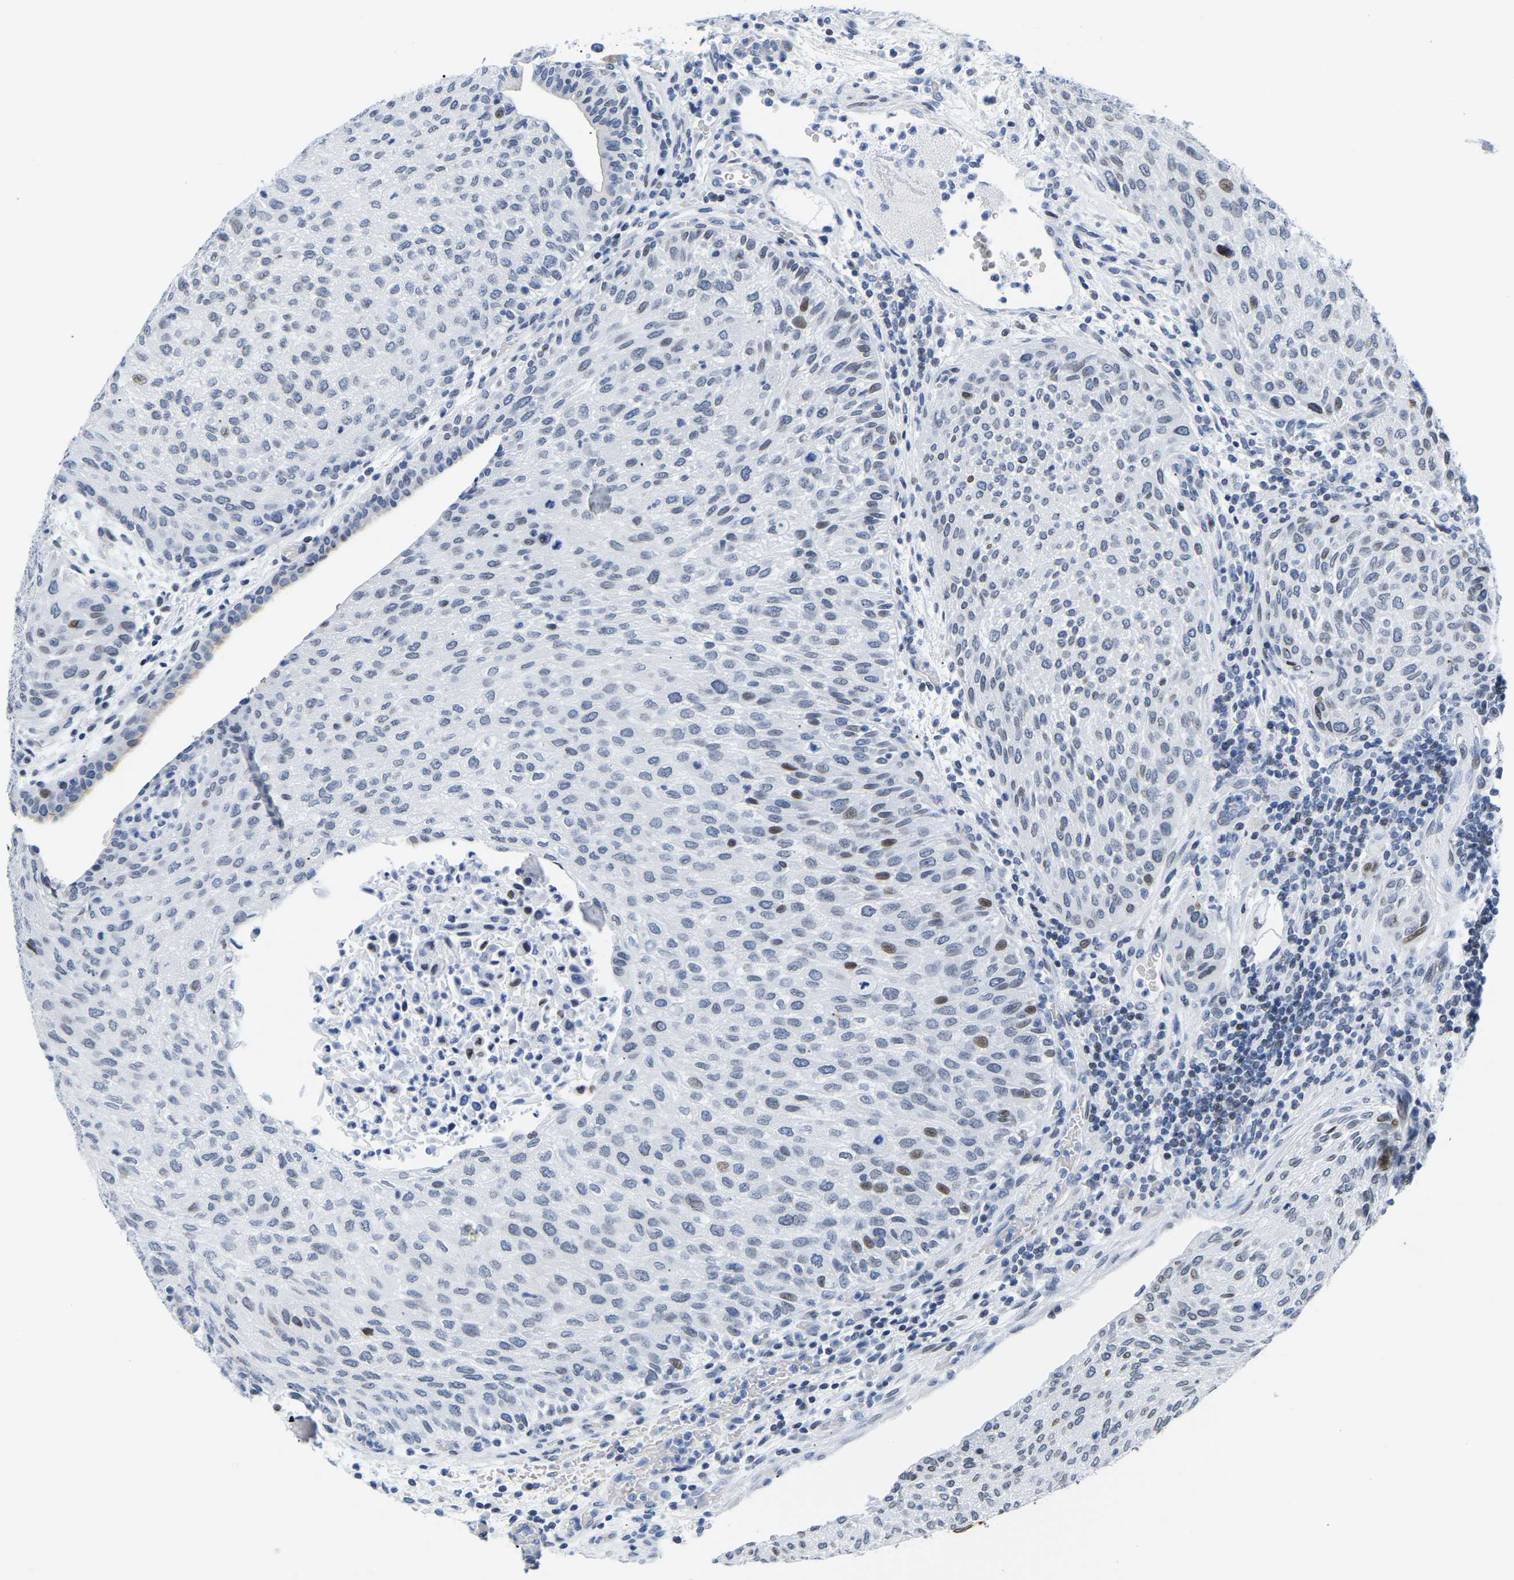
{"staining": {"intensity": "moderate", "quantity": "<25%", "location": "nuclear"}, "tissue": "urothelial cancer", "cell_type": "Tumor cells", "image_type": "cancer", "snomed": [{"axis": "morphology", "description": "Urothelial carcinoma, Low grade"}, {"axis": "morphology", "description": "Urothelial carcinoma, High grade"}, {"axis": "topography", "description": "Urinary bladder"}], "caption": "Immunohistochemical staining of urothelial cancer reveals low levels of moderate nuclear protein expression in about <25% of tumor cells.", "gene": "UPK3A", "patient": {"sex": "male", "age": 35}}